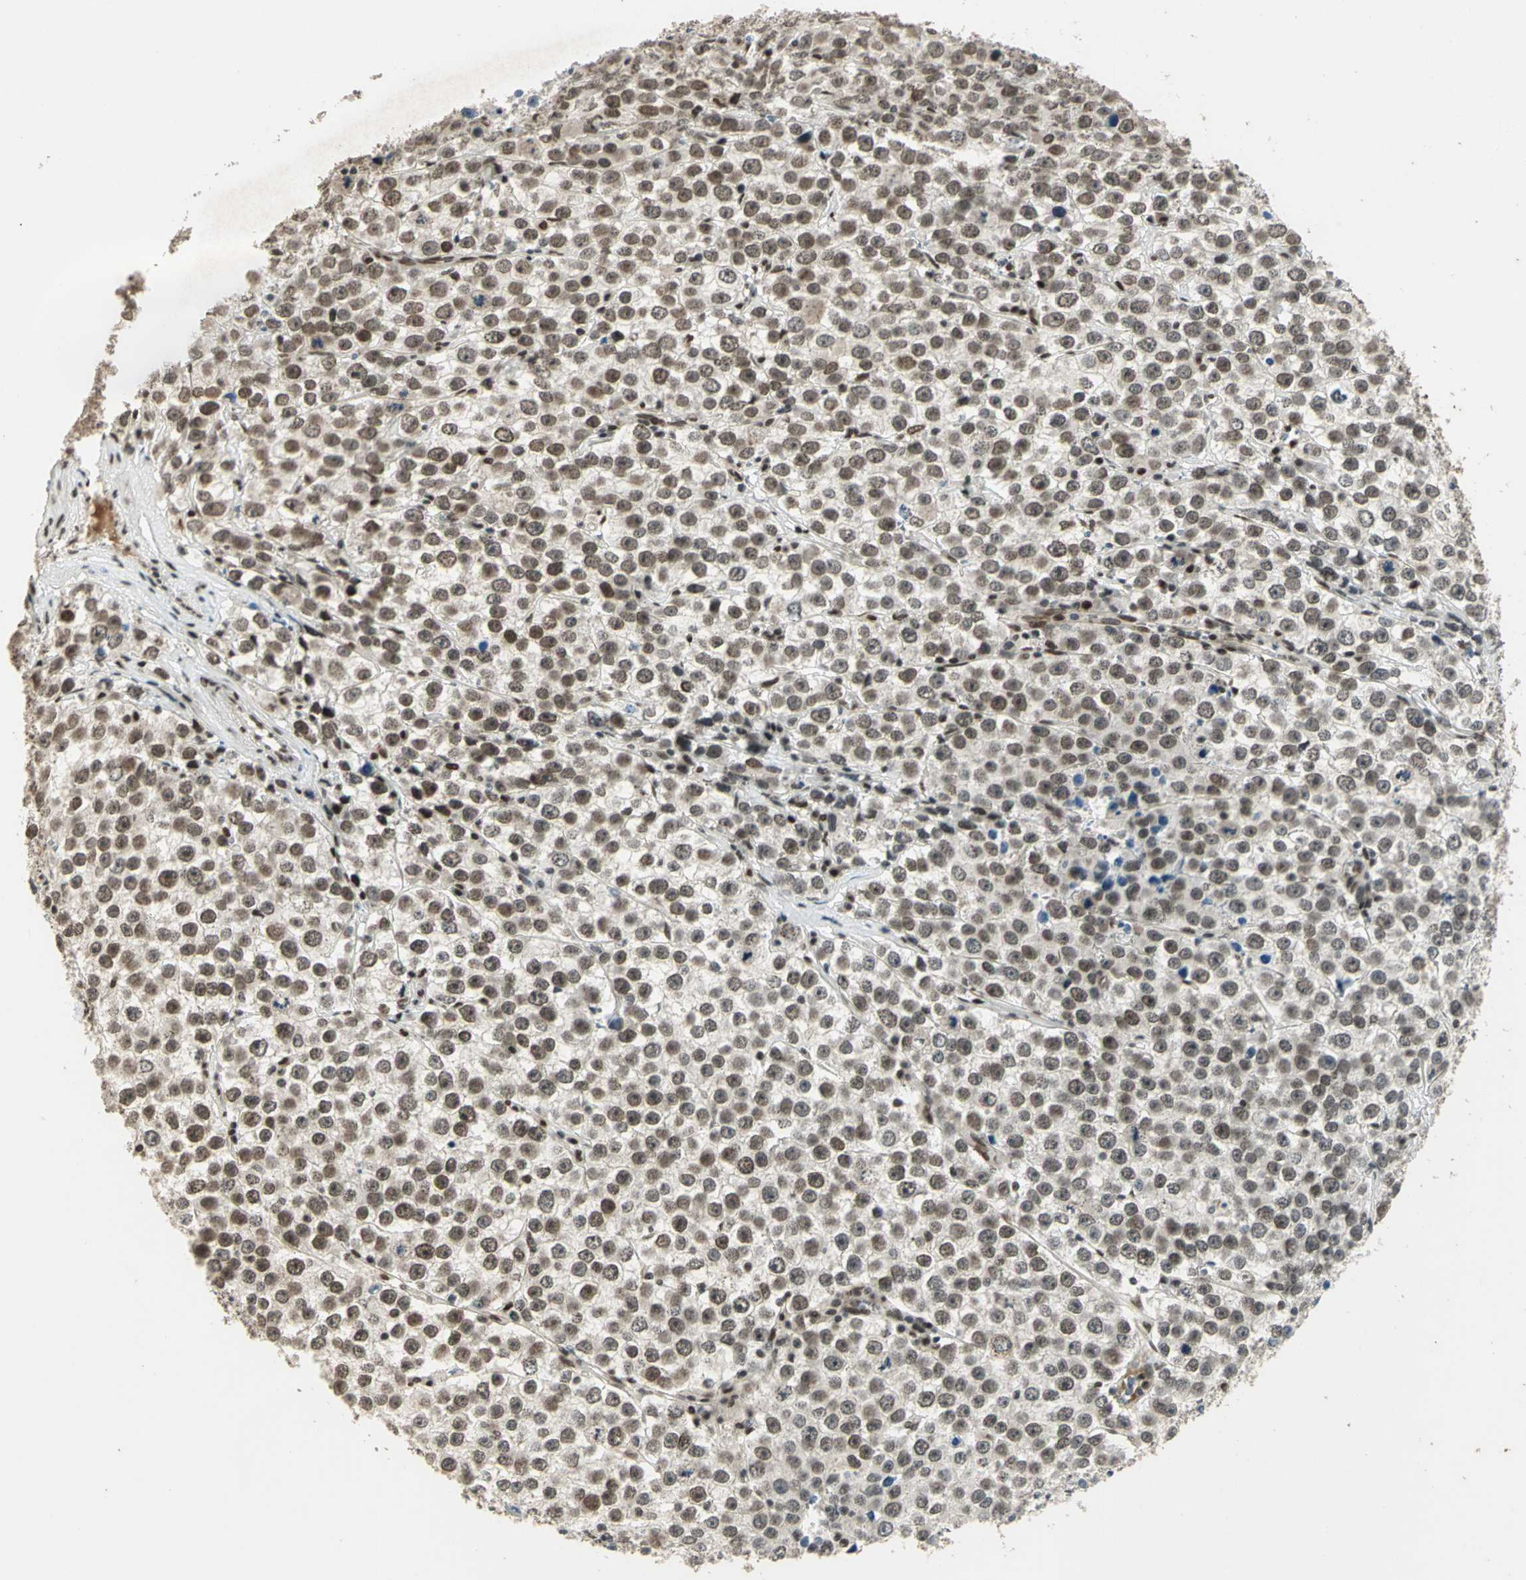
{"staining": {"intensity": "weak", "quantity": "25%-75%", "location": "nuclear"}, "tissue": "testis cancer", "cell_type": "Tumor cells", "image_type": "cancer", "snomed": [{"axis": "morphology", "description": "Seminoma, NOS"}, {"axis": "morphology", "description": "Carcinoma, Embryonal, NOS"}, {"axis": "topography", "description": "Testis"}], "caption": "The image reveals immunohistochemical staining of testis embryonal carcinoma. There is weak nuclear expression is identified in approximately 25%-75% of tumor cells.", "gene": "RAD17", "patient": {"sex": "male", "age": 52}}